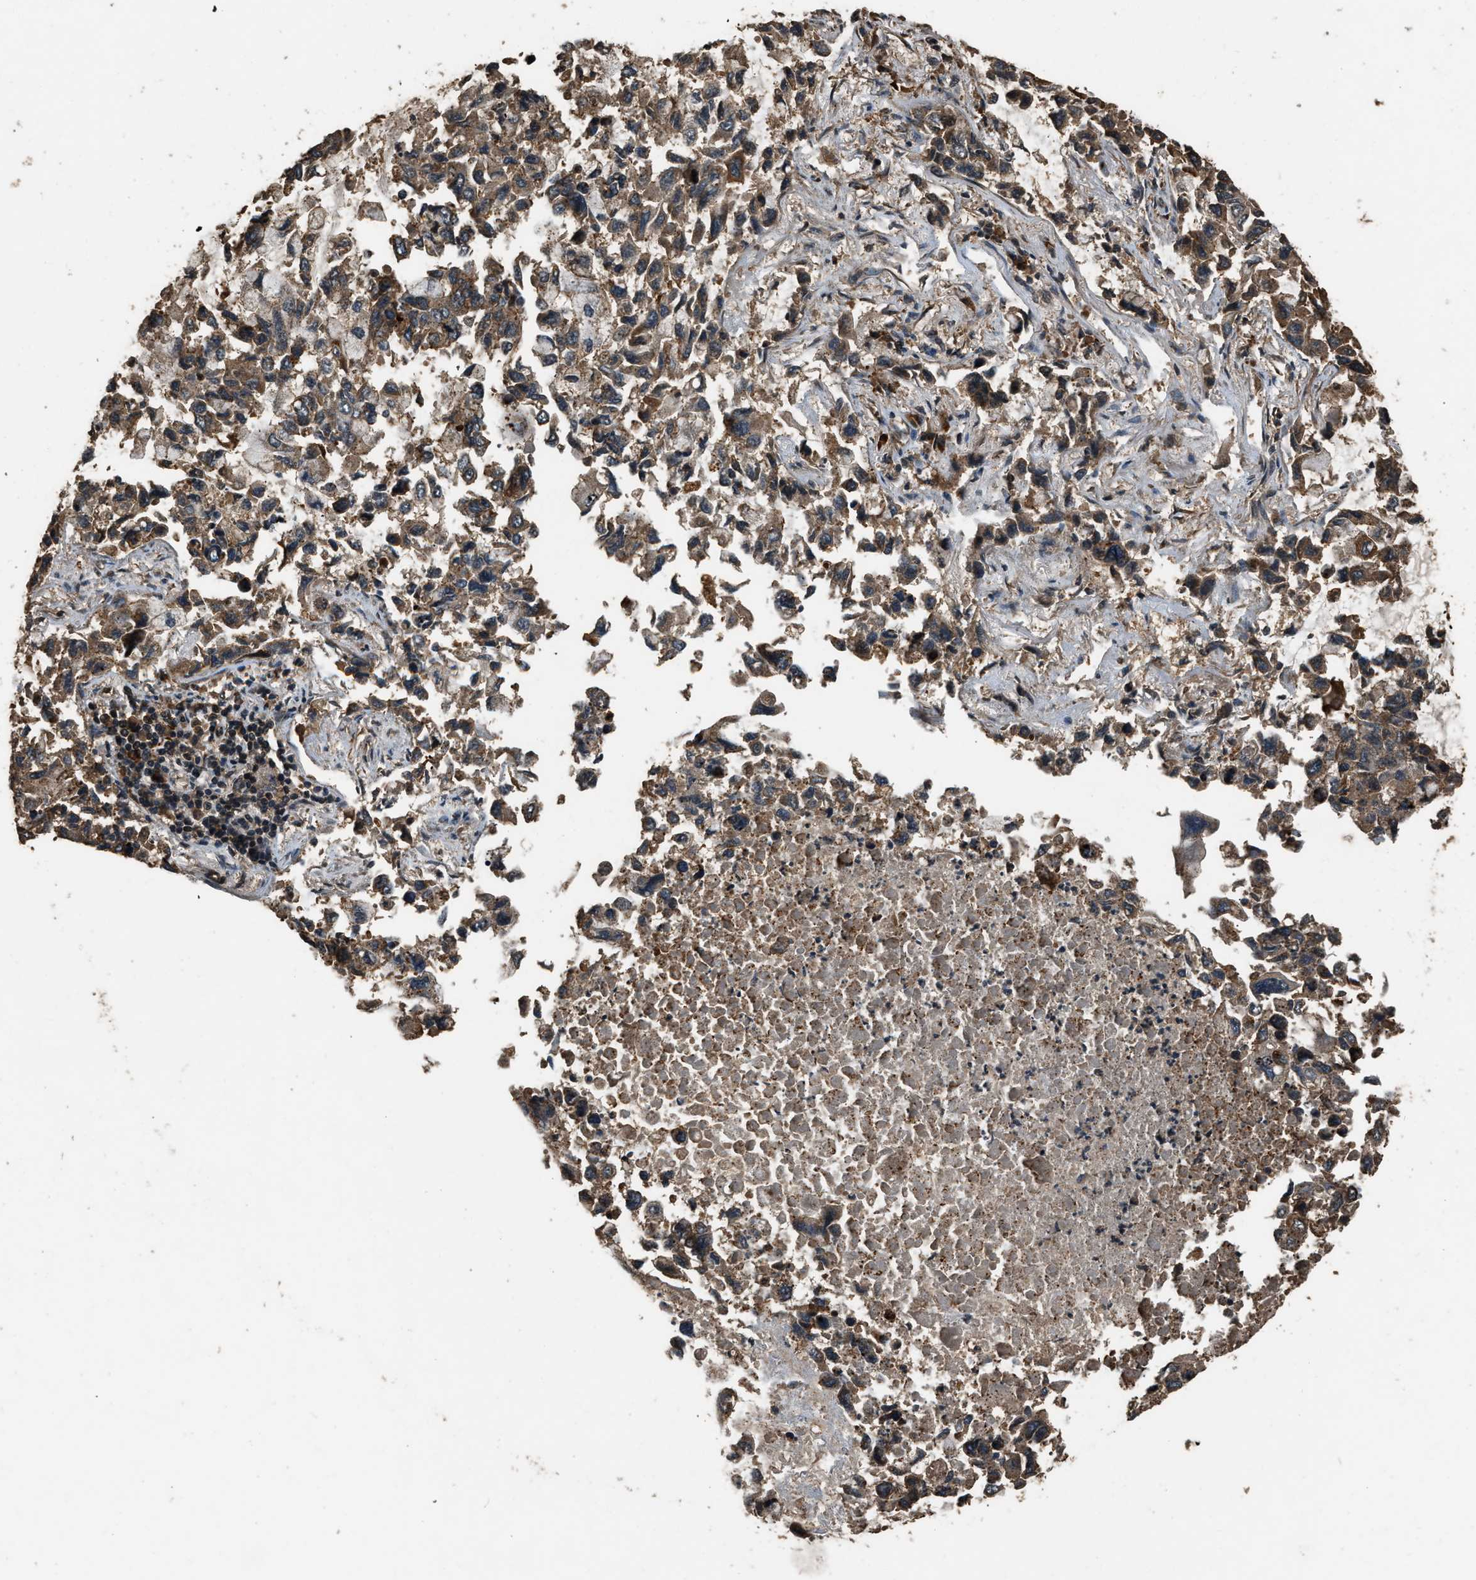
{"staining": {"intensity": "weak", "quantity": "25%-75%", "location": "cytoplasmic/membranous"}, "tissue": "lung cancer", "cell_type": "Tumor cells", "image_type": "cancer", "snomed": [{"axis": "morphology", "description": "Adenocarcinoma, NOS"}, {"axis": "topography", "description": "Lung"}], "caption": "The histopathology image reveals a brown stain indicating the presence of a protein in the cytoplasmic/membranous of tumor cells in lung cancer. The staining is performed using DAB (3,3'-diaminobenzidine) brown chromogen to label protein expression. The nuclei are counter-stained blue using hematoxylin.", "gene": "RAP2A", "patient": {"sex": "male", "age": 64}}